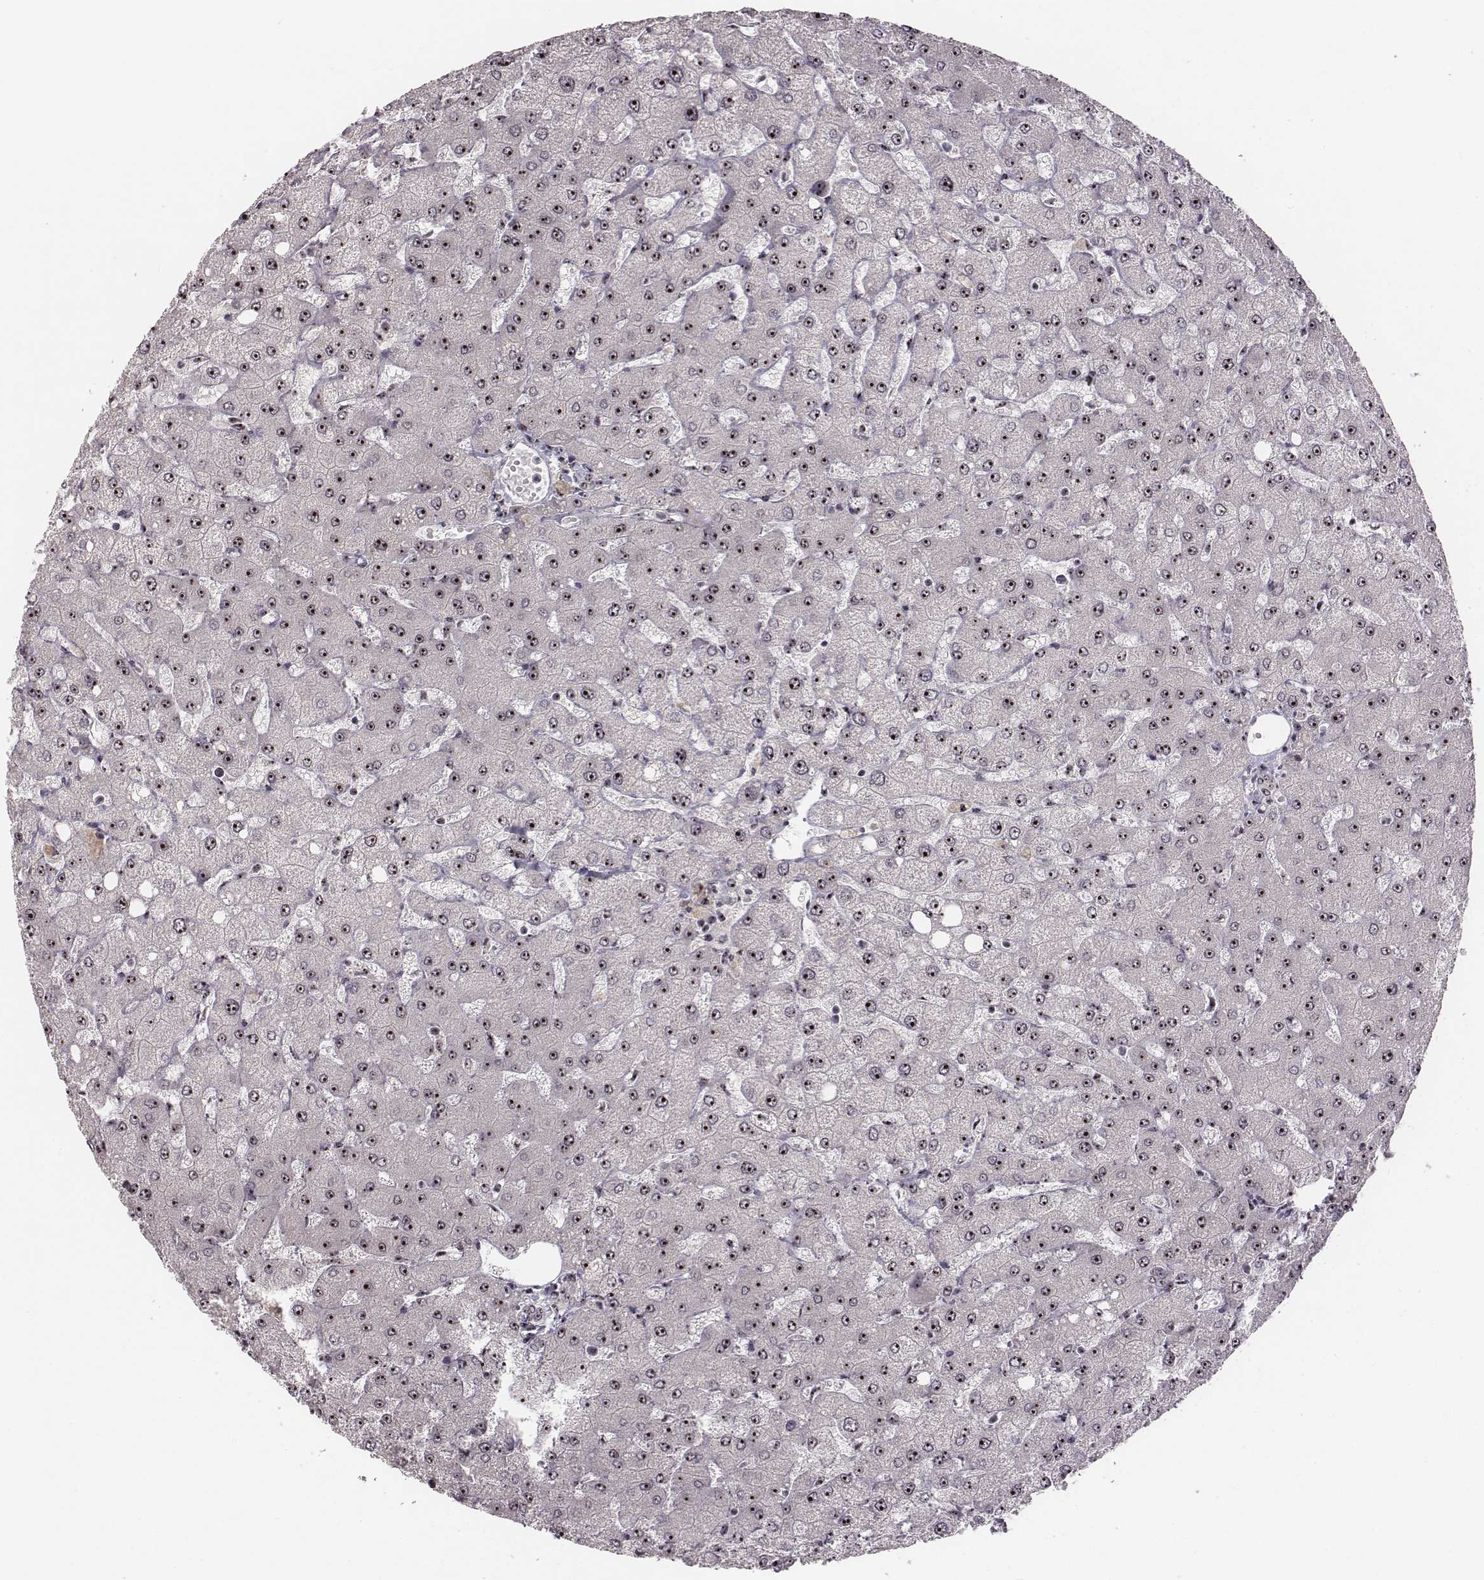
{"staining": {"intensity": "moderate", "quantity": ">75%", "location": "nuclear"}, "tissue": "liver", "cell_type": "Cholangiocytes", "image_type": "normal", "snomed": [{"axis": "morphology", "description": "Normal tissue, NOS"}, {"axis": "topography", "description": "Liver"}], "caption": "This is an image of immunohistochemistry staining of benign liver, which shows moderate staining in the nuclear of cholangiocytes.", "gene": "NOP56", "patient": {"sex": "female", "age": 54}}